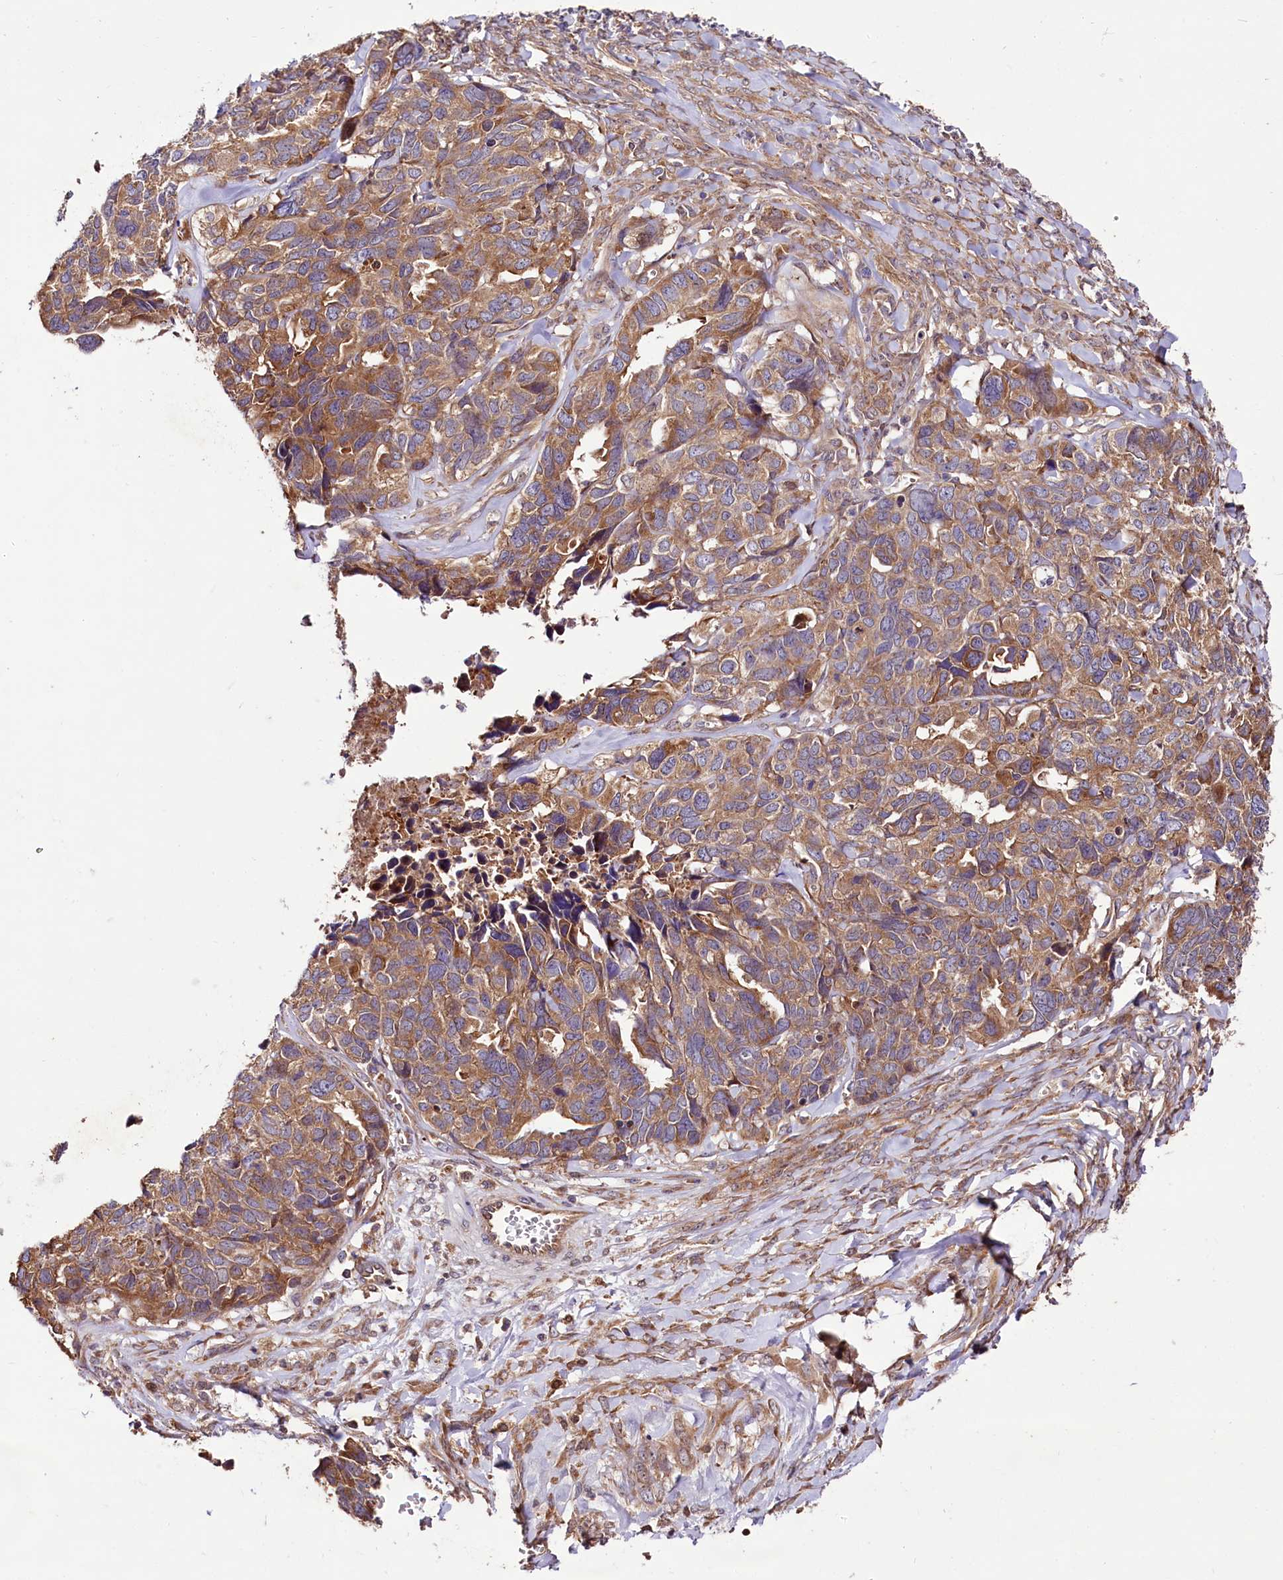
{"staining": {"intensity": "moderate", "quantity": ">75%", "location": "cytoplasmic/membranous"}, "tissue": "ovarian cancer", "cell_type": "Tumor cells", "image_type": "cancer", "snomed": [{"axis": "morphology", "description": "Cystadenocarcinoma, serous, NOS"}, {"axis": "topography", "description": "Ovary"}], "caption": "Moderate cytoplasmic/membranous protein expression is present in approximately >75% of tumor cells in ovarian serous cystadenocarcinoma.", "gene": "NAA25", "patient": {"sex": "female", "age": 79}}